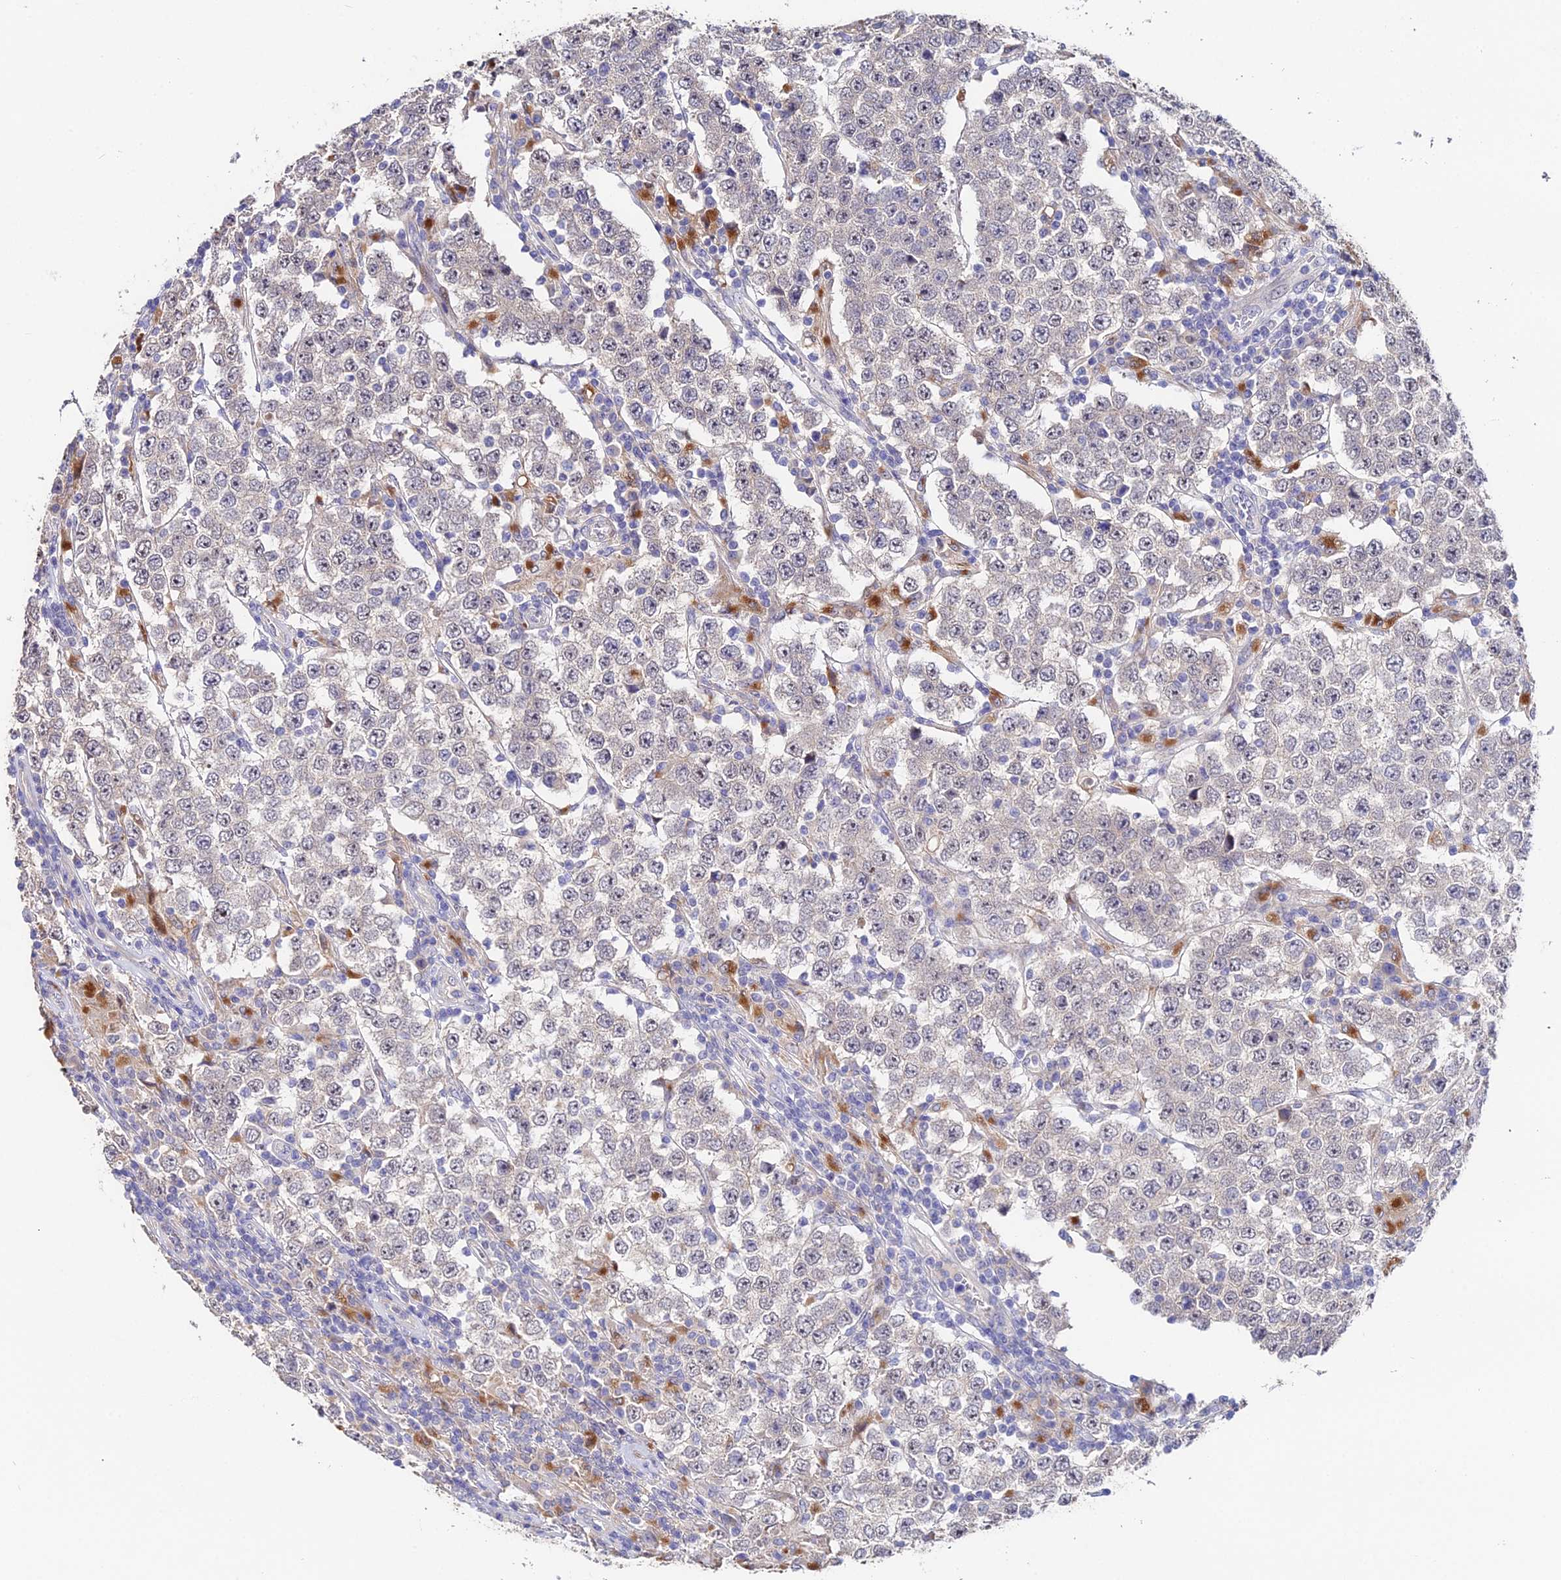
{"staining": {"intensity": "negative", "quantity": "none", "location": "none"}, "tissue": "testis cancer", "cell_type": "Tumor cells", "image_type": "cancer", "snomed": [{"axis": "morphology", "description": "Normal tissue, NOS"}, {"axis": "morphology", "description": "Urothelial carcinoma, High grade"}, {"axis": "morphology", "description": "Seminoma, NOS"}, {"axis": "morphology", "description": "Carcinoma, Embryonal, NOS"}, {"axis": "topography", "description": "Urinary bladder"}, {"axis": "topography", "description": "Testis"}], "caption": "An image of human testis high-grade urothelial carcinoma is negative for staining in tumor cells.", "gene": "ACTR5", "patient": {"sex": "male", "age": 41}}